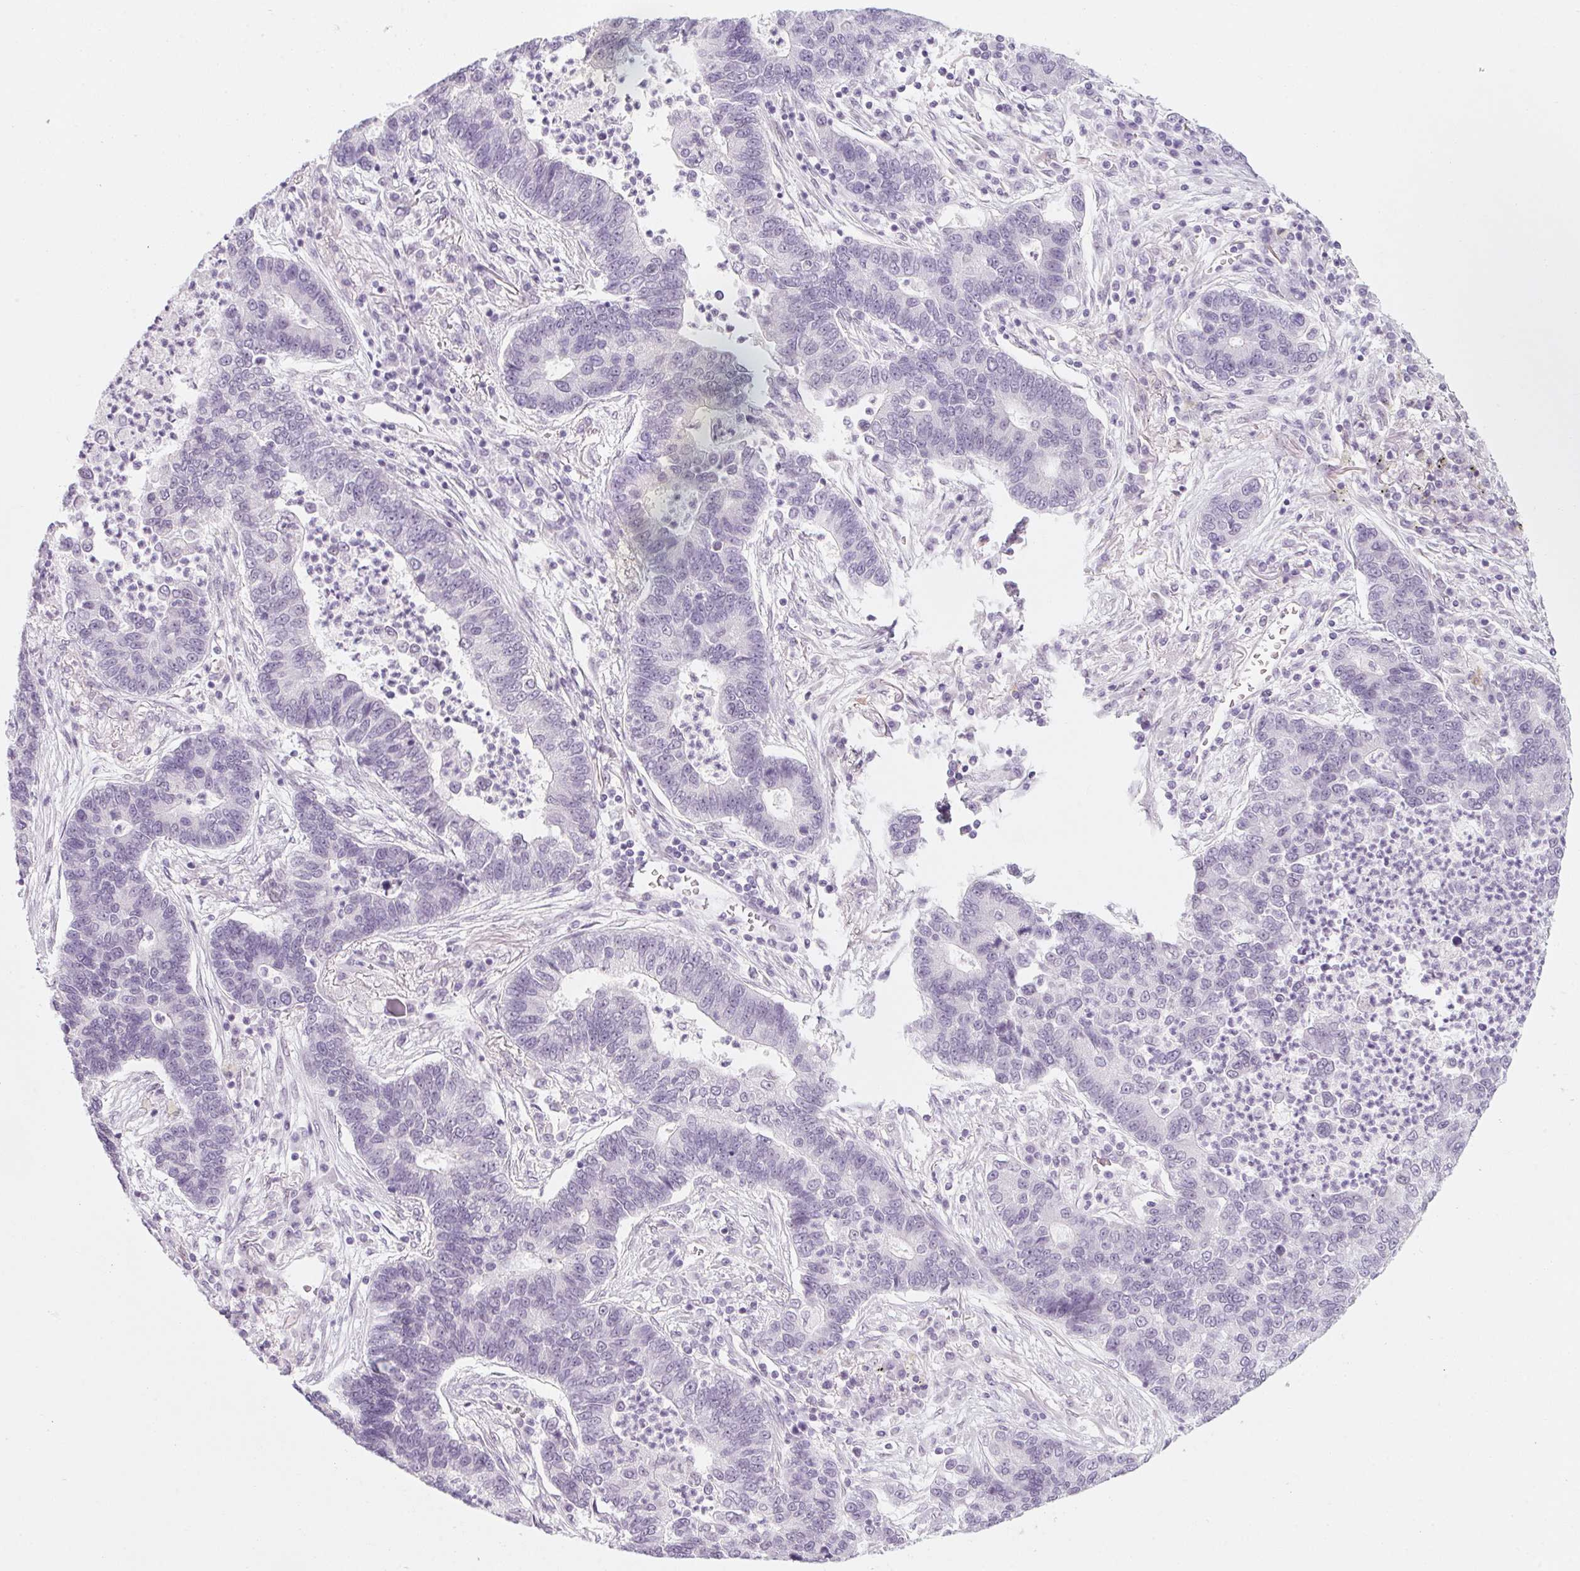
{"staining": {"intensity": "negative", "quantity": "none", "location": "none"}, "tissue": "lung cancer", "cell_type": "Tumor cells", "image_type": "cancer", "snomed": [{"axis": "morphology", "description": "Adenocarcinoma, NOS"}, {"axis": "topography", "description": "Lung"}], "caption": "An image of lung cancer (adenocarcinoma) stained for a protein exhibits no brown staining in tumor cells.", "gene": "KCNQ2", "patient": {"sex": "female", "age": 57}}